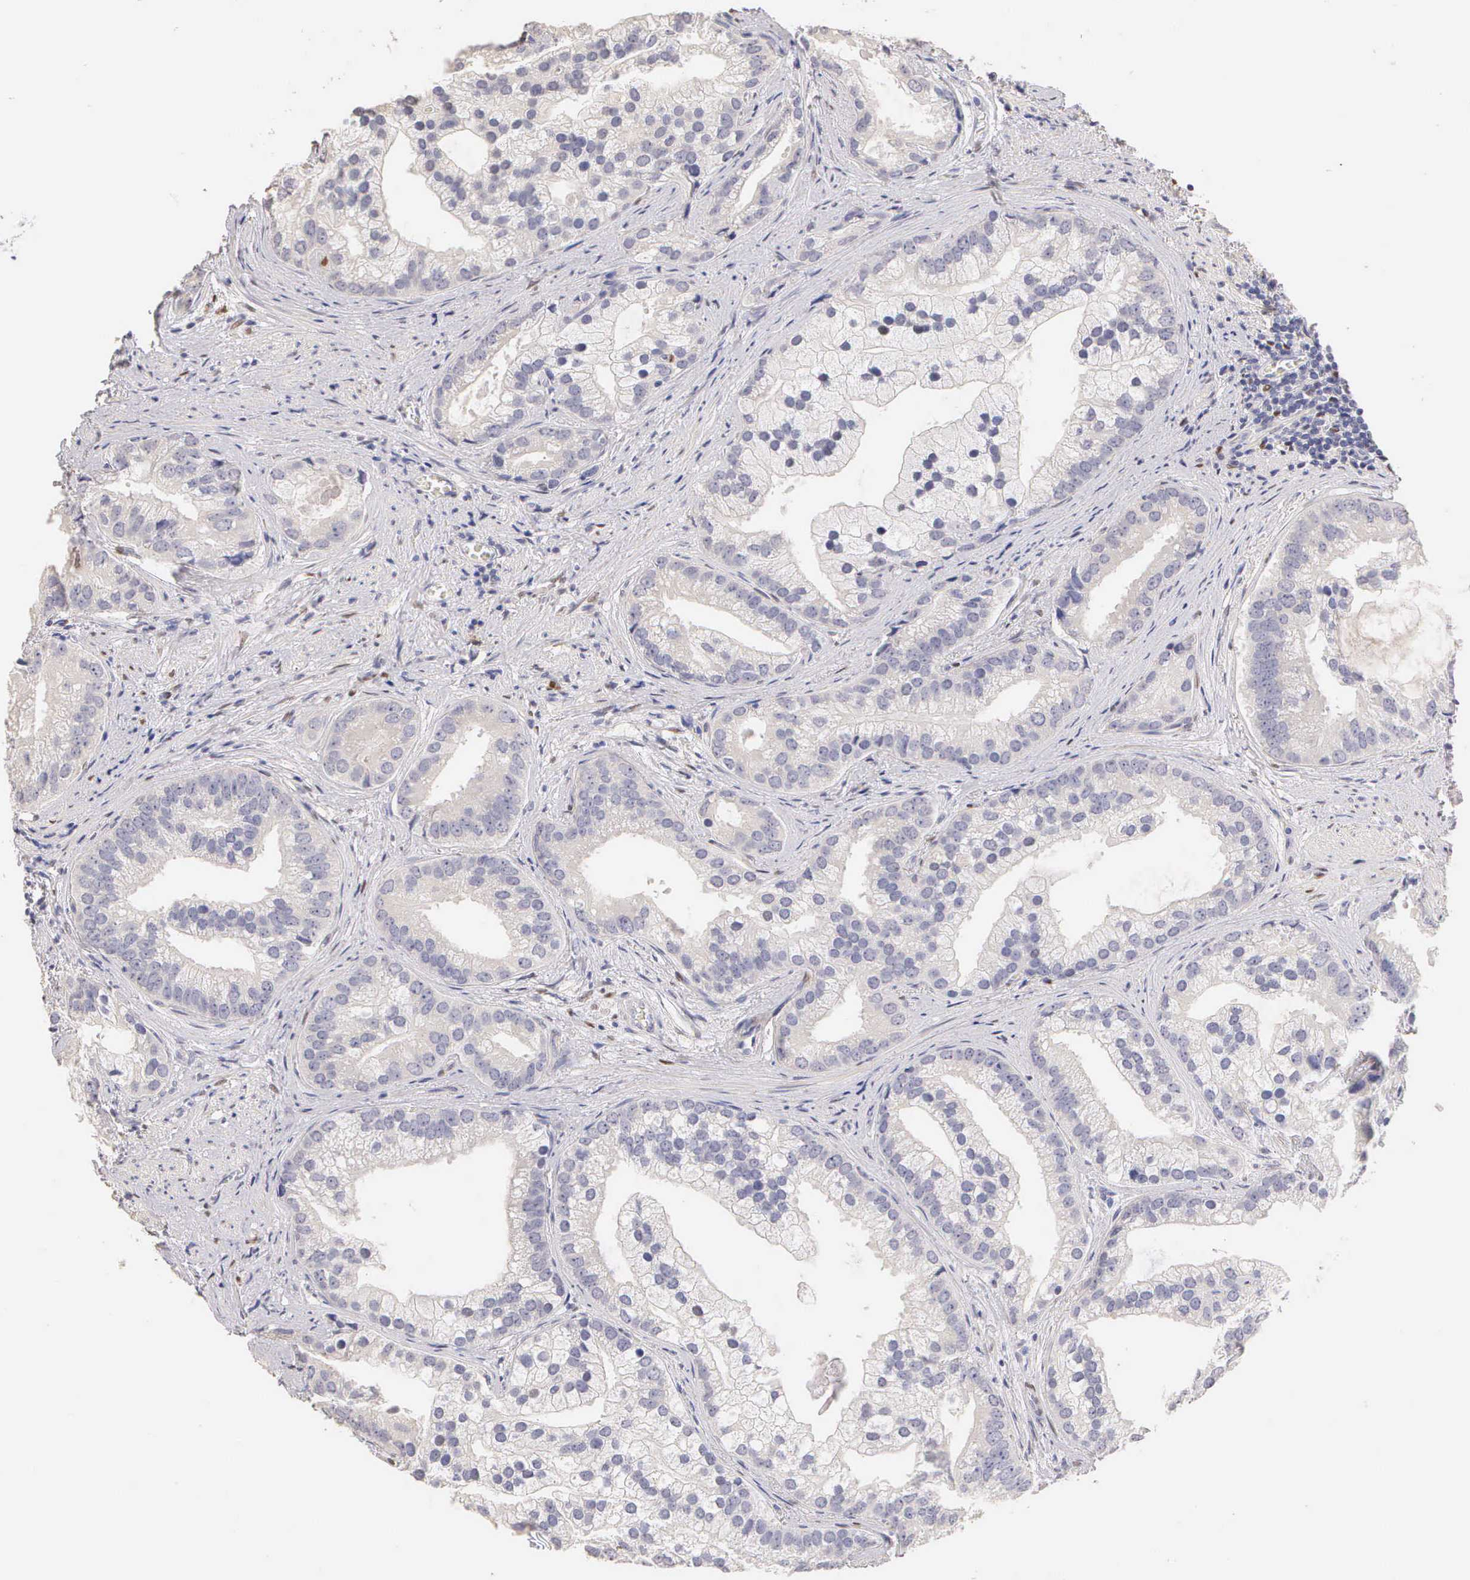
{"staining": {"intensity": "negative", "quantity": "none", "location": "none"}, "tissue": "prostate cancer", "cell_type": "Tumor cells", "image_type": "cancer", "snomed": [{"axis": "morphology", "description": "Adenocarcinoma, Low grade"}, {"axis": "topography", "description": "Prostate"}], "caption": "This is an immunohistochemistry image of human prostate low-grade adenocarcinoma. There is no staining in tumor cells.", "gene": "ESR1", "patient": {"sex": "male", "age": 71}}